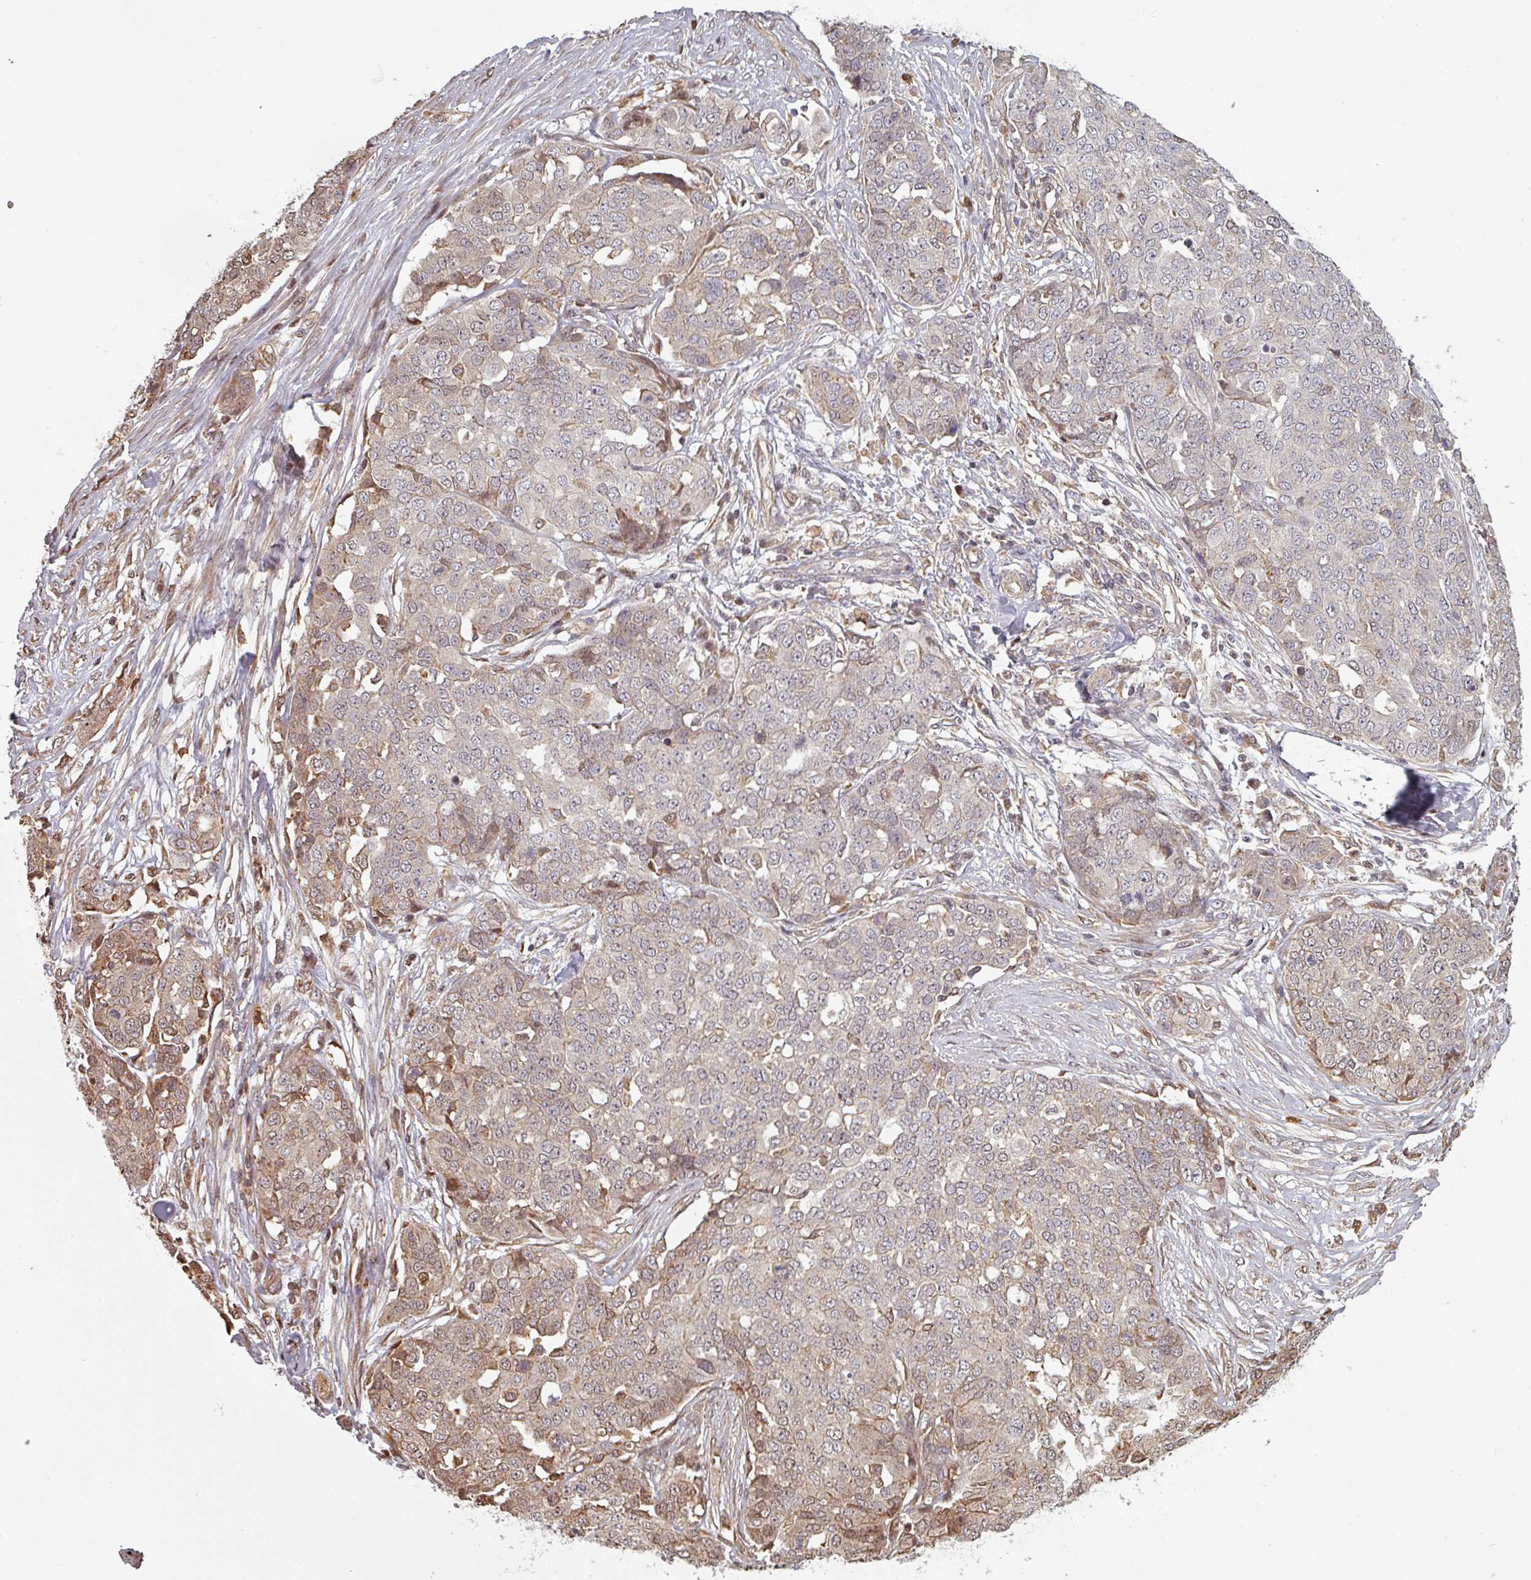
{"staining": {"intensity": "weak", "quantity": "<25%", "location": "cytoplasmic/membranous"}, "tissue": "ovarian cancer", "cell_type": "Tumor cells", "image_type": "cancer", "snomed": [{"axis": "morphology", "description": "Cystadenocarcinoma, serous, NOS"}, {"axis": "topography", "description": "Soft tissue"}, {"axis": "topography", "description": "Ovary"}], "caption": "Immunohistochemistry micrograph of serous cystadenocarcinoma (ovarian) stained for a protein (brown), which reveals no positivity in tumor cells.", "gene": "EID1", "patient": {"sex": "female", "age": 57}}